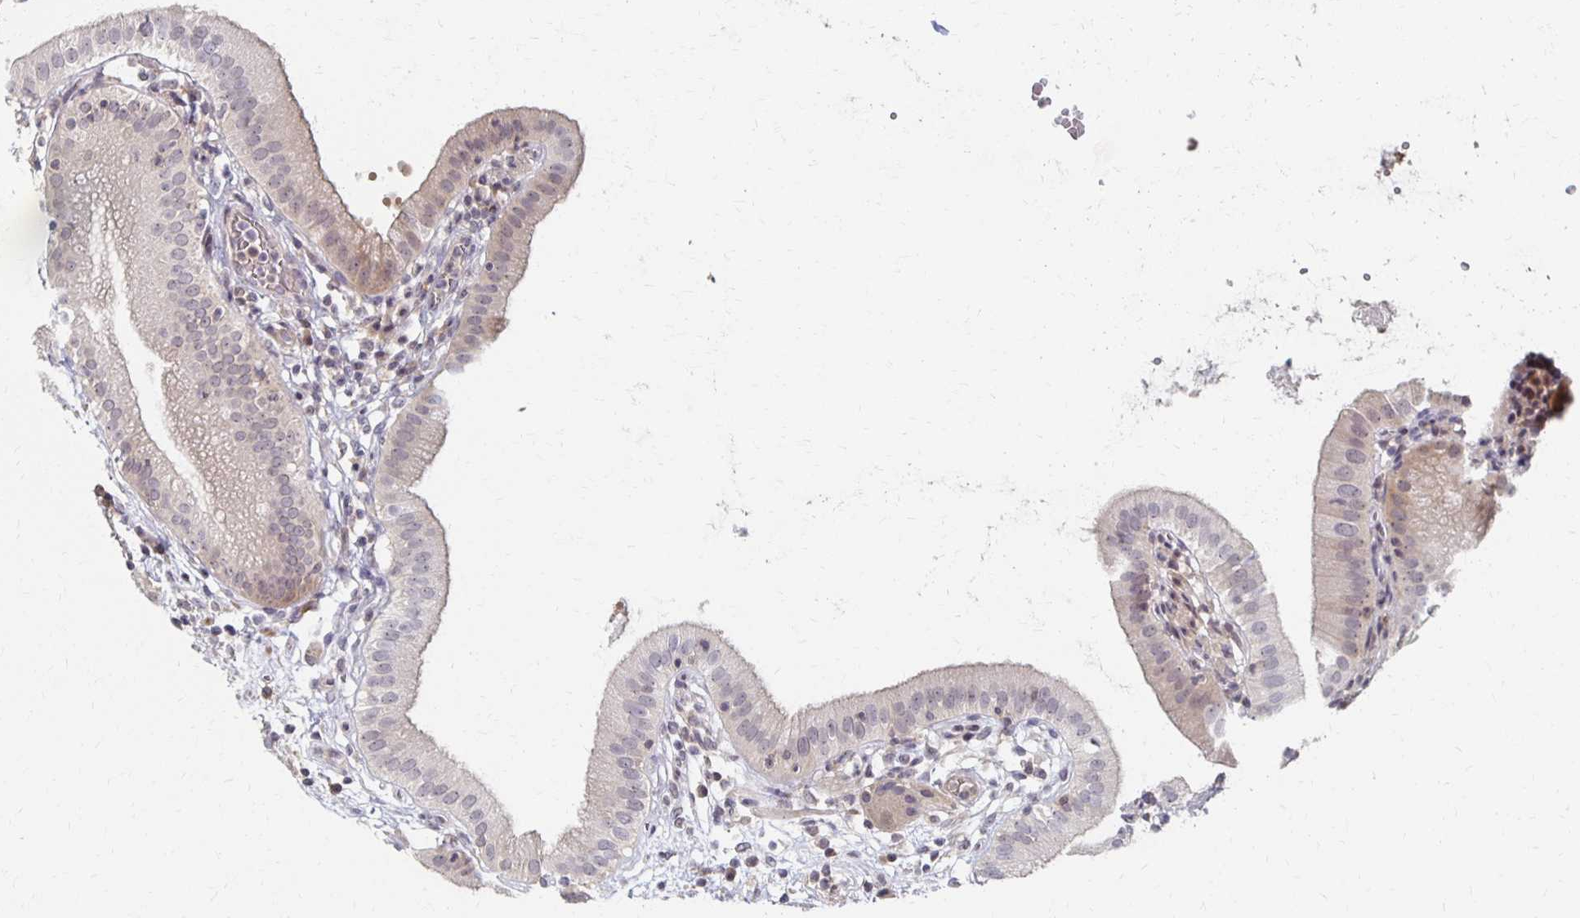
{"staining": {"intensity": "weak", "quantity": "<25%", "location": "cytoplasmic/membranous"}, "tissue": "gallbladder", "cell_type": "Glandular cells", "image_type": "normal", "snomed": [{"axis": "morphology", "description": "Normal tissue, NOS"}, {"axis": "topography", "description": "Gallbladder"}], "caption": "The photomicrograph reveals no significant positivity in glandular cells of gallbladder. (Stains: DAB immunohistochemistry with hematoxylin counter stain, Microscopy: brightfield microscopy at high magnification).", "gene": "PRKCB", "patient": {"sex": "female", "age": 65}}